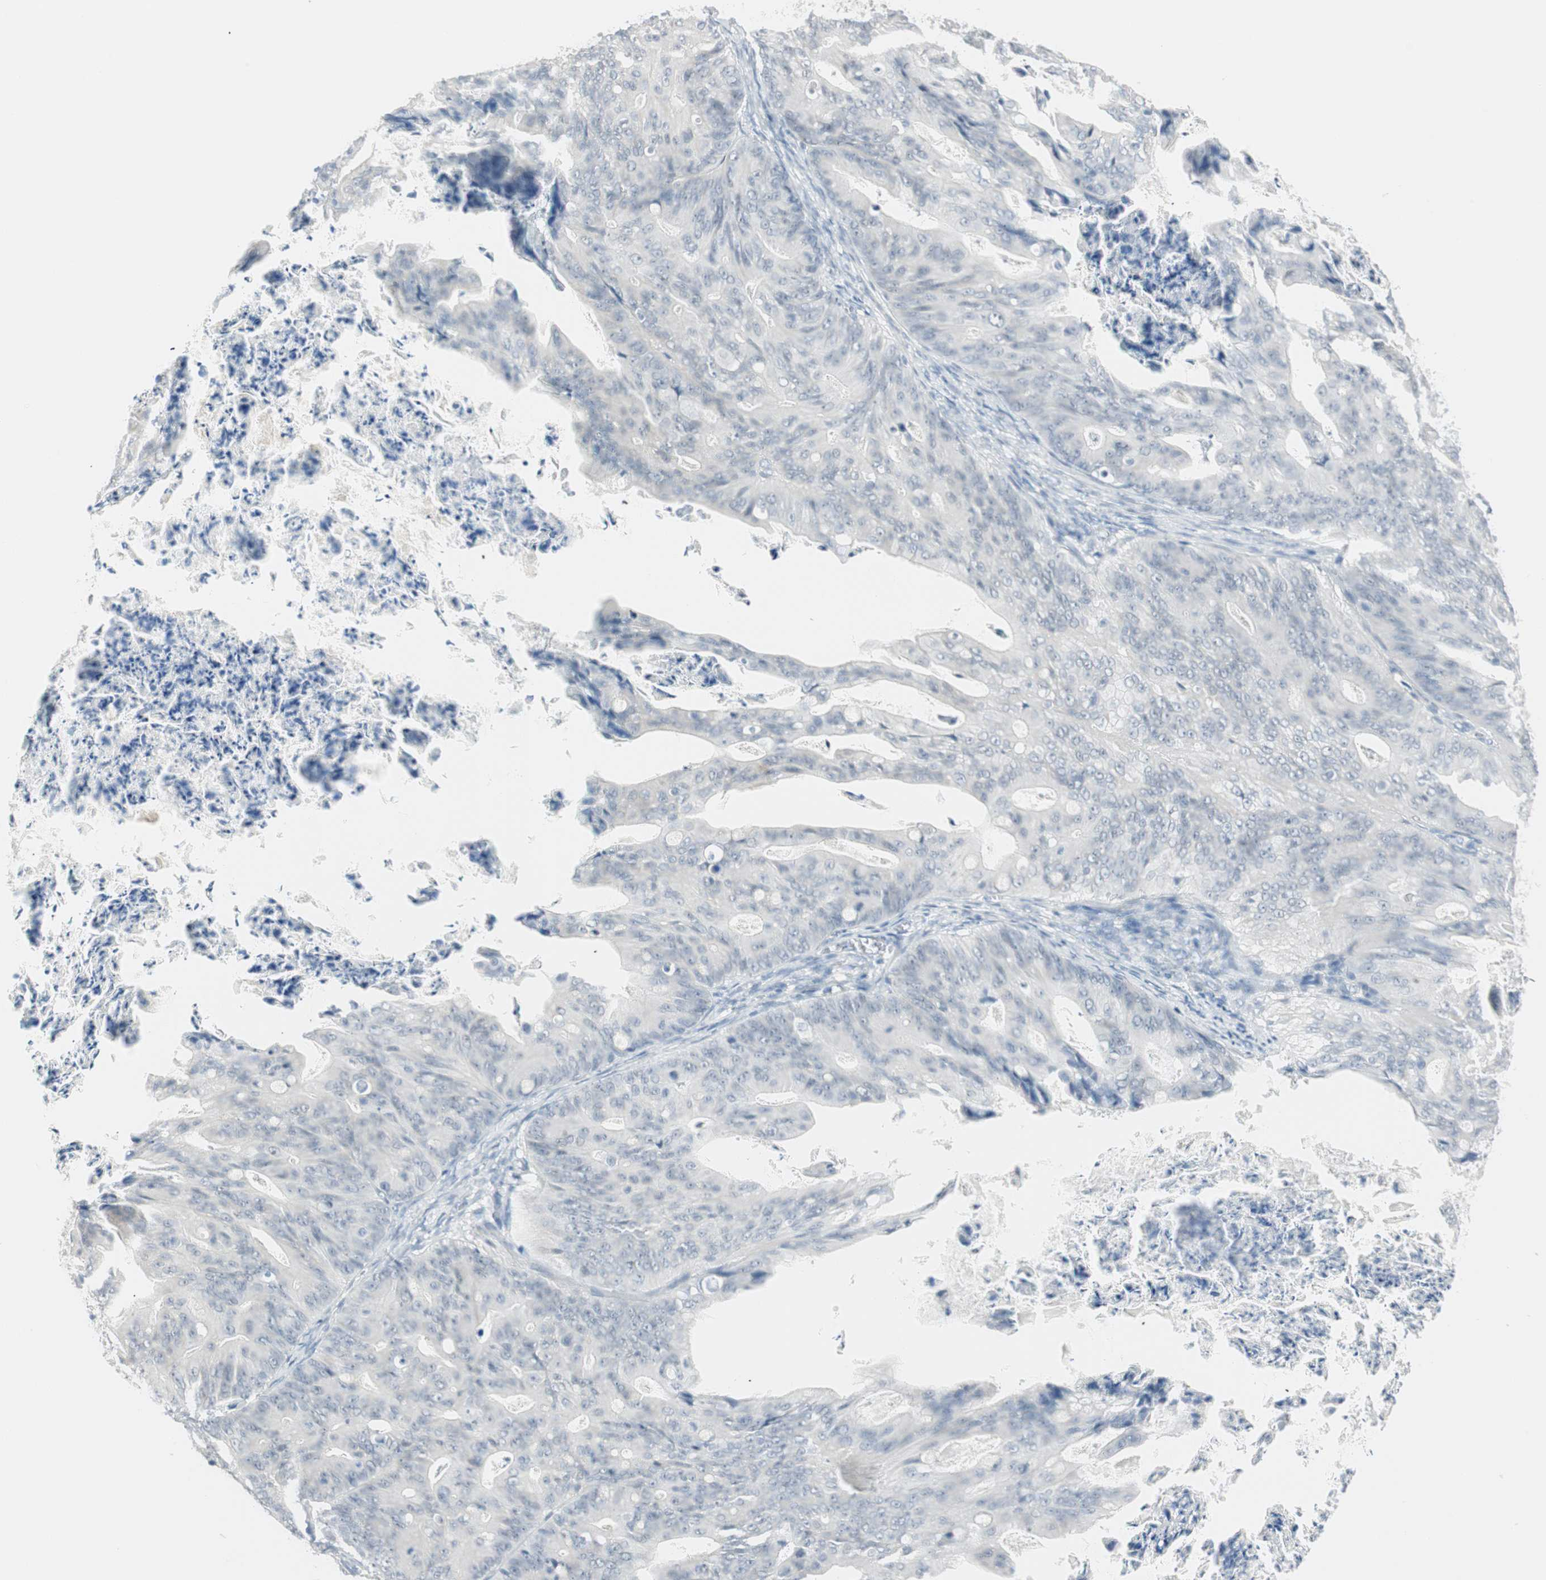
{"staining": {"intensity": "negative", "quantity": "none", "location": "none"}, "tissue": "ovarian cancer", "cell_type": "Tumor cells", "image_type": "cancer", "snomed": [{"axis": "morphology", "description": "Cystadenocarcinoma, mucinous, NOS"}, {"axis": "topography", "description": "Ovary"}], "caption": "Ovarian cancer (mucinous cystadenocarcinoma) was stained to show a protein in brown. There is no significant staining in tumor cells.", "gene": "MLLT10", "patient": {"sex": "female", "age": 37}}